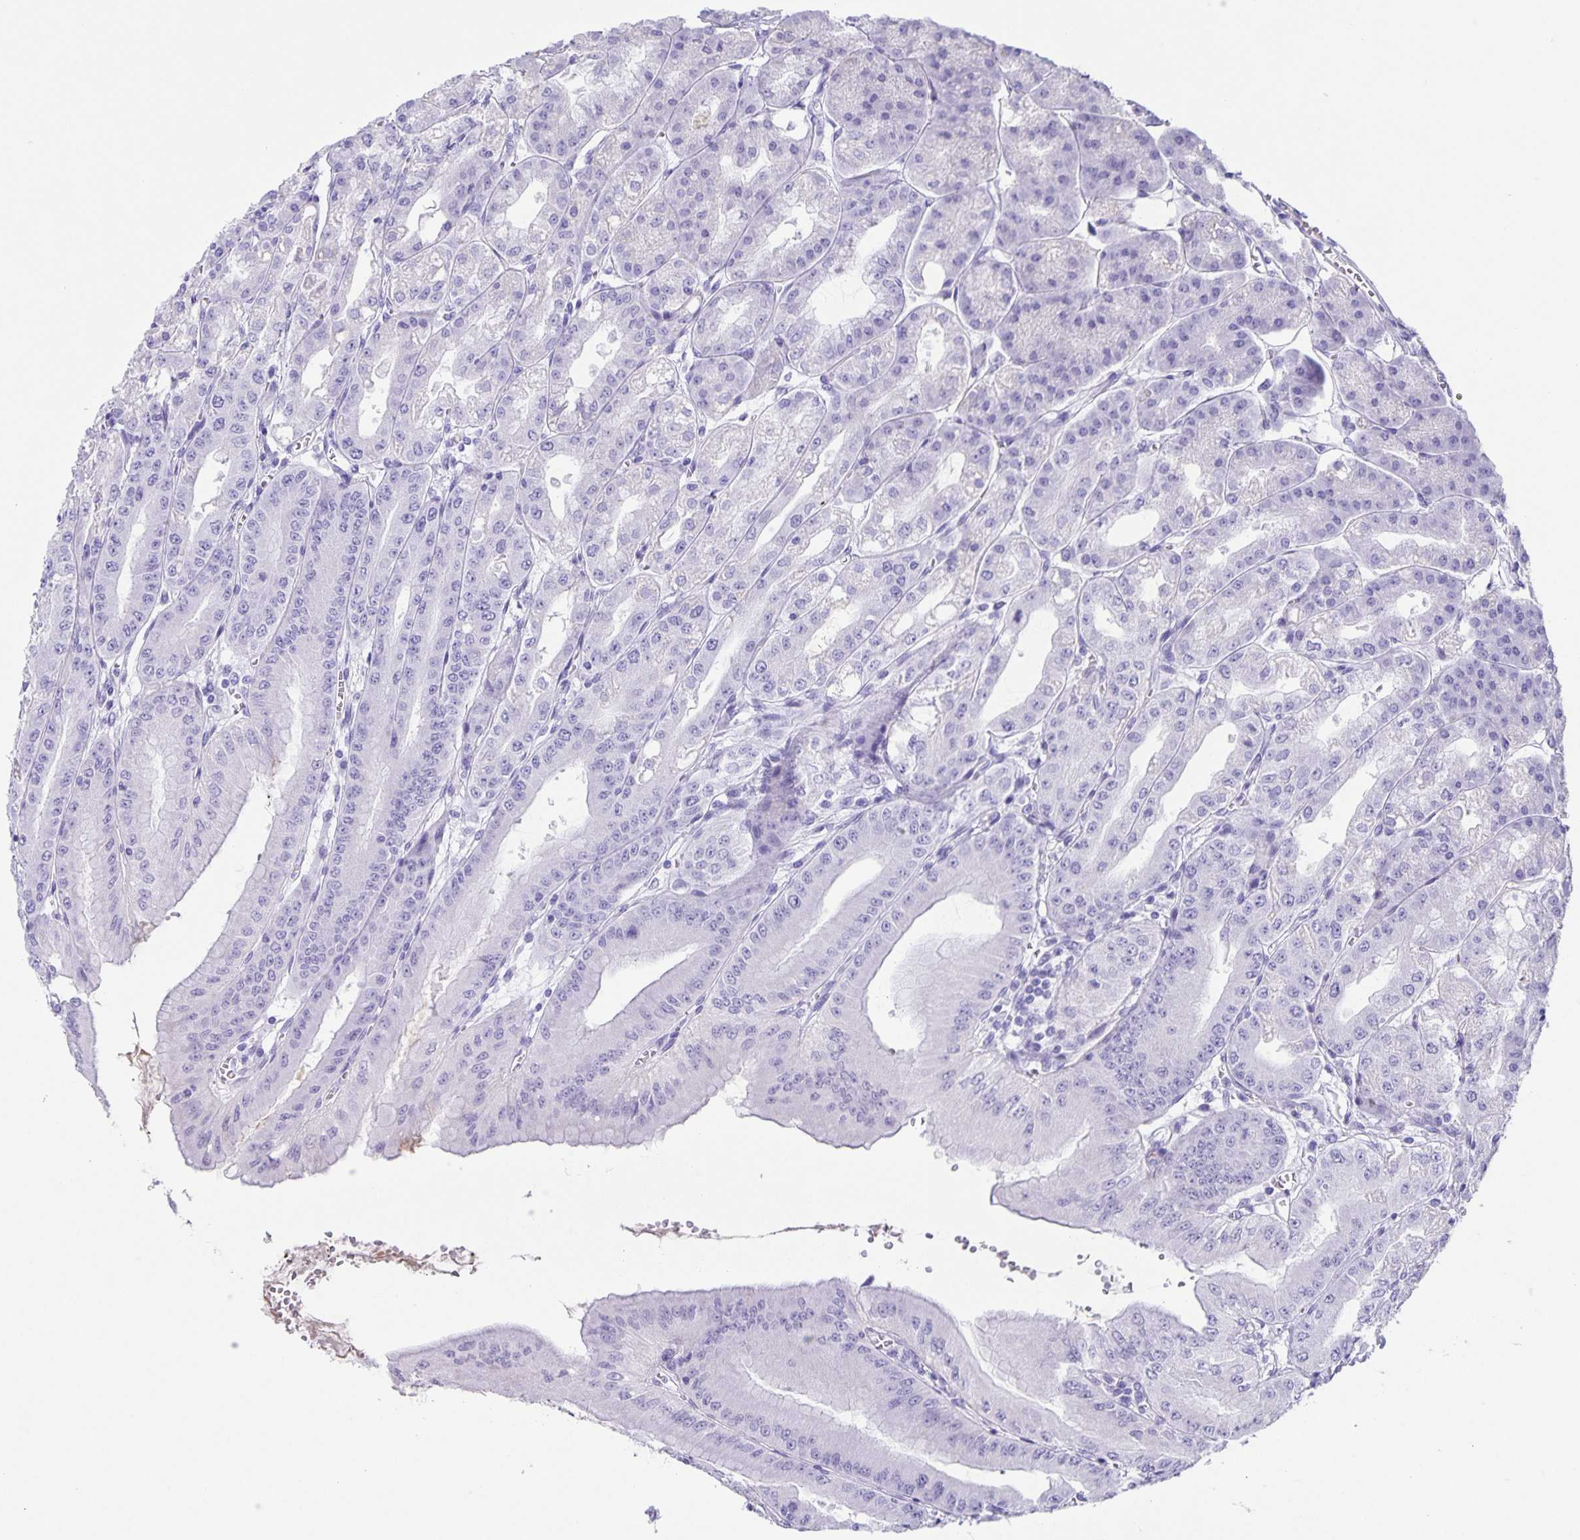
{"staining": {"intensity": "weak", "quantity": "<25%", "location": "cytoplasmic/membranous"}, "tissue": "stomach", "cell_type": "Glandular cells", "image_type": "normal", "snomed": [{"axis": "morphology", "description": "Normal tissue, NOS"}, {"axis": "topography", "description": "Stomach, lower"}], "caption": "This is an immunohistochemistry (IHC) histopathology image of unremarkable stomach. There is no expression in glandular cells.", "gene": "UBQLN3", "patient": {"sex": "male", "age": 71}}